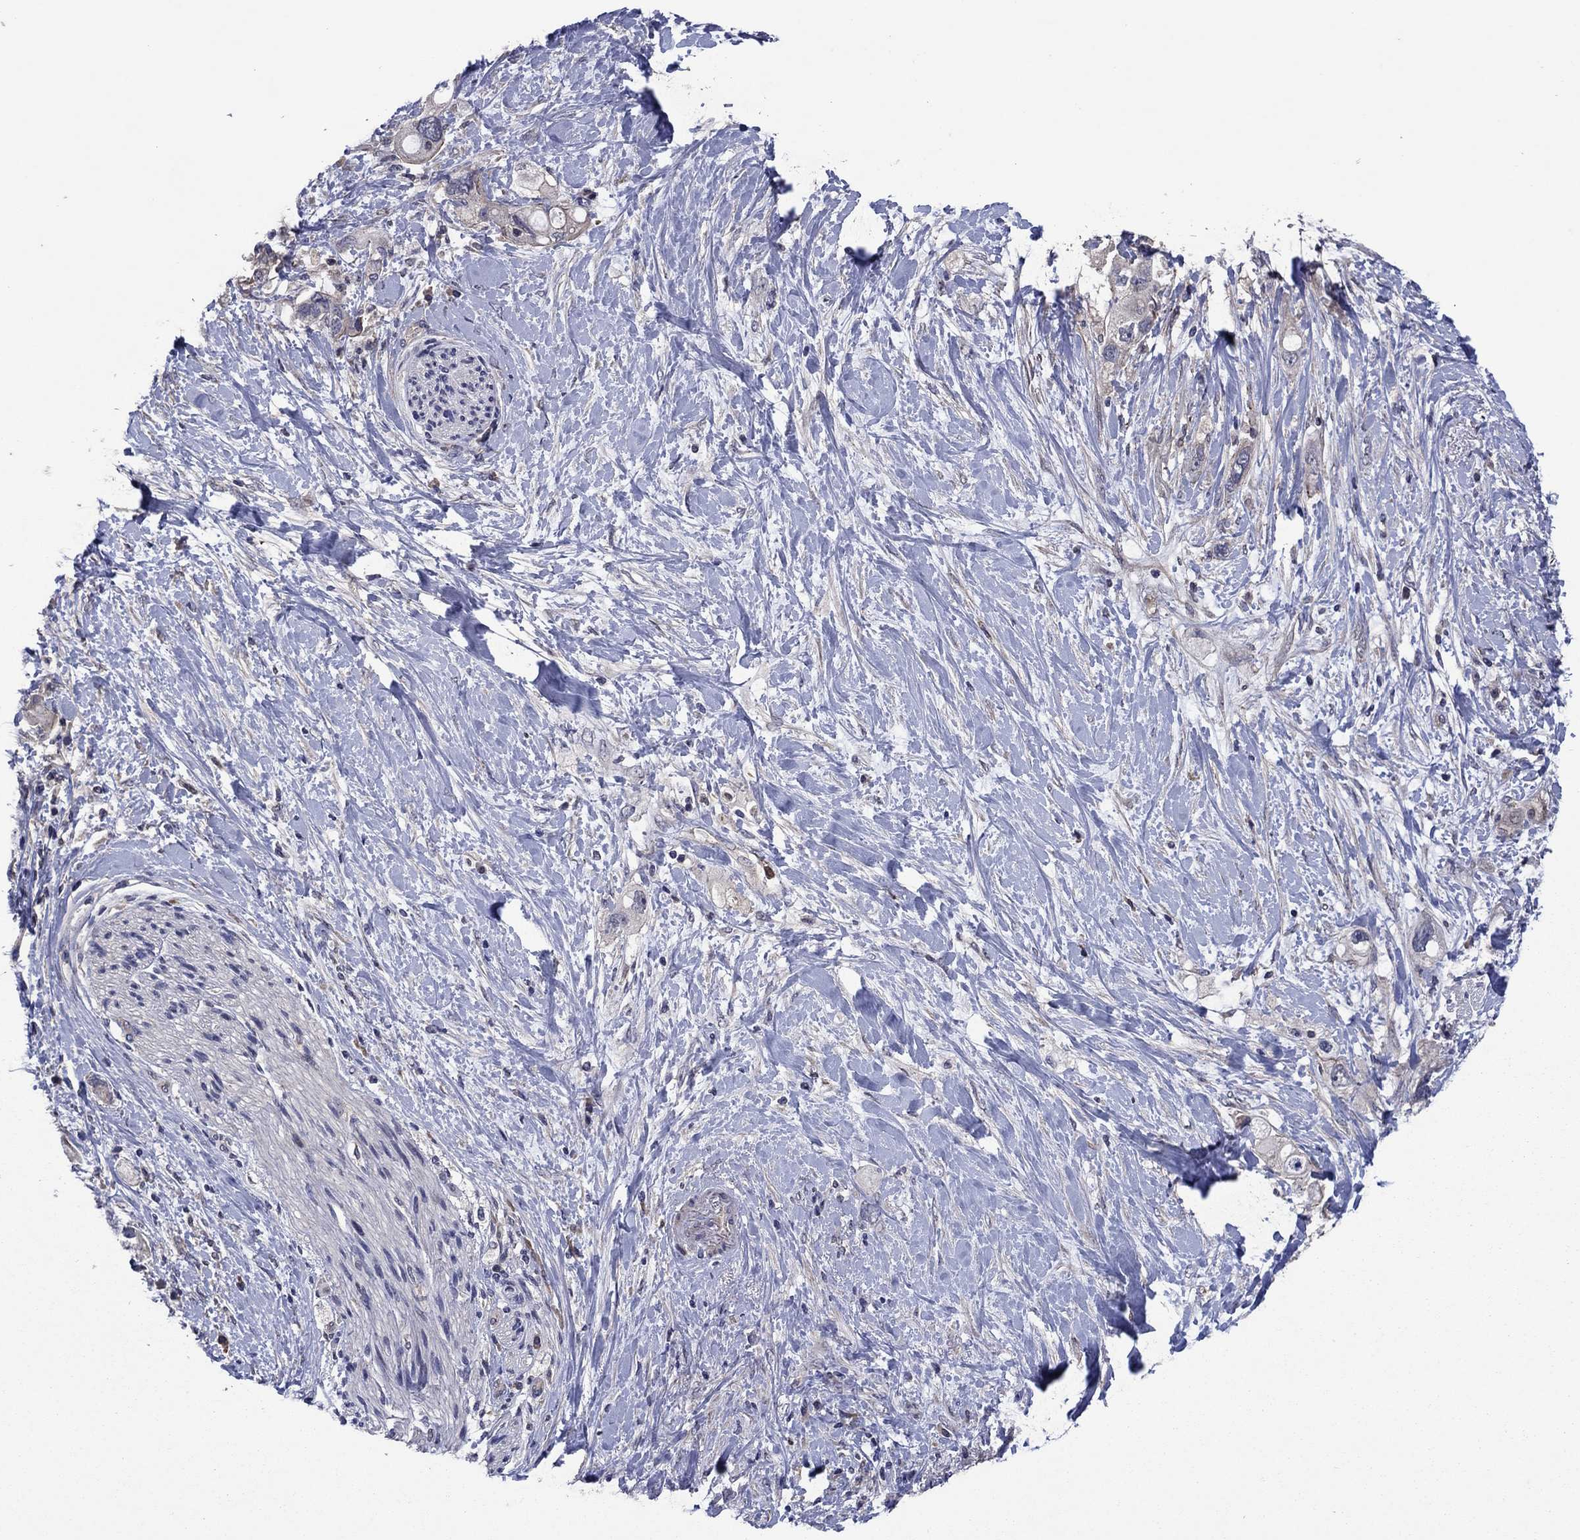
{"staining": {"intensity": "negative", "quantity": "none", "location": "none"}, "tissue": "pancreatic cancer", "cell_type": "Tumor cells", "image_type": "cancer", "snomed": [{"axis": "morphology", "description": "Adenocarcinoma, NOS"}, {"axis": "topography", "description": "Pancreas"}], "caption": "Tumor cells are negative for brown protein staining in pancreatic cancer (adenocarcinoma). The staining was performed using DAB (3,3'-diaminobenzidine) to visualize the protein expression in brown, while the nuclei were stained in blue with hematoxylin (Magnification: 20x).", "gene": "MSRB1", "patient": {"sex": "female", "age": 56}}